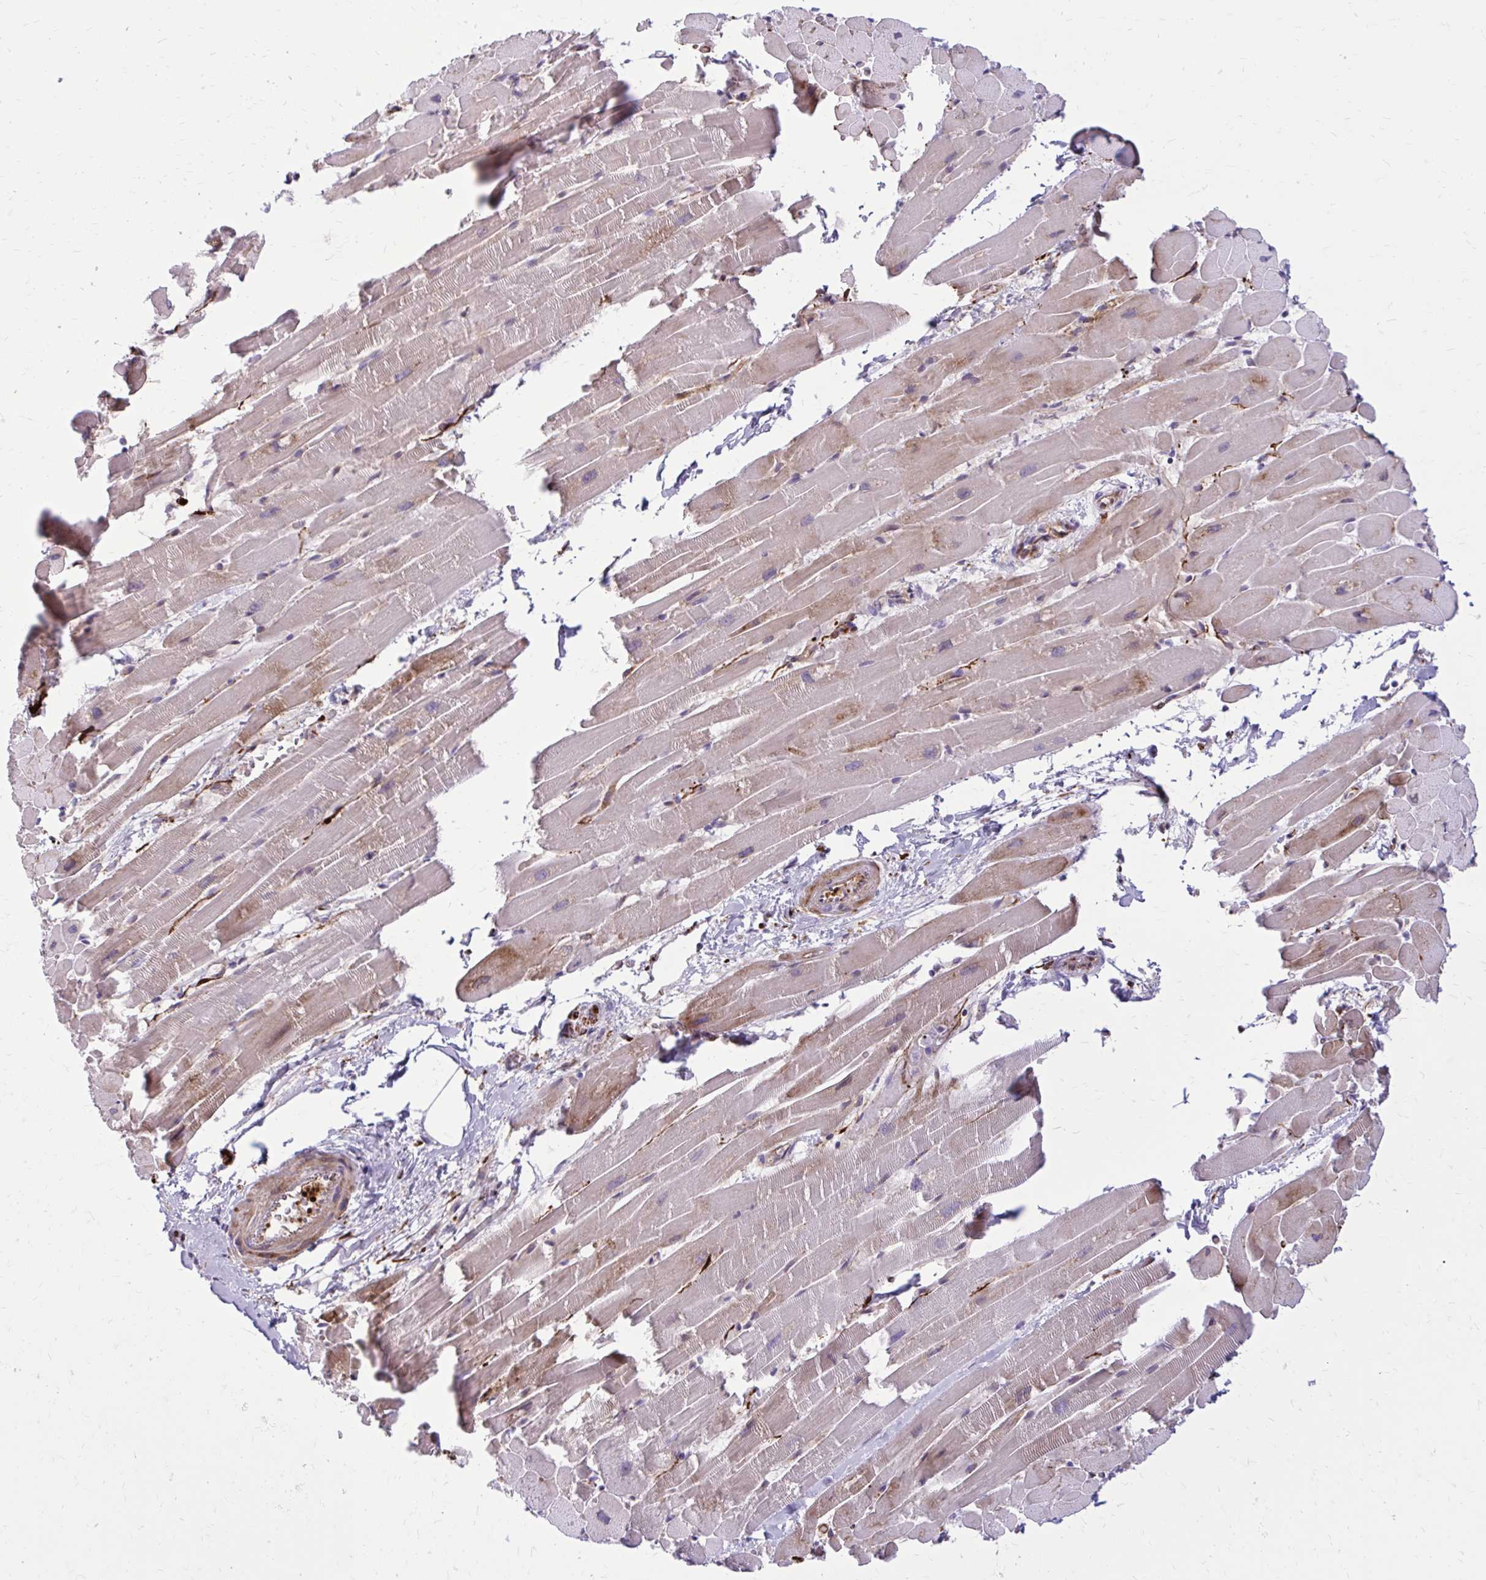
{"staining": {"intensity": "moderate", "quantity": "<25%", "location": "cytoplasmic/membranous"}, "tissue": "heart muscle", "cell_type": "Cardiomyocytes", "image_type": "normal", "snomed": [{"axis": "morphology", "description": "Normal tissue, NOS"}, {"axis": "topography", "description": "Heart"}], "caption": "A low amount of moderate cytoplasmic/membranous staining is identified in about <25% of cardiomyocytes in benign heart muscle.", "gene": "BEND5", "patient": {"sex": "male", "age": 37}}